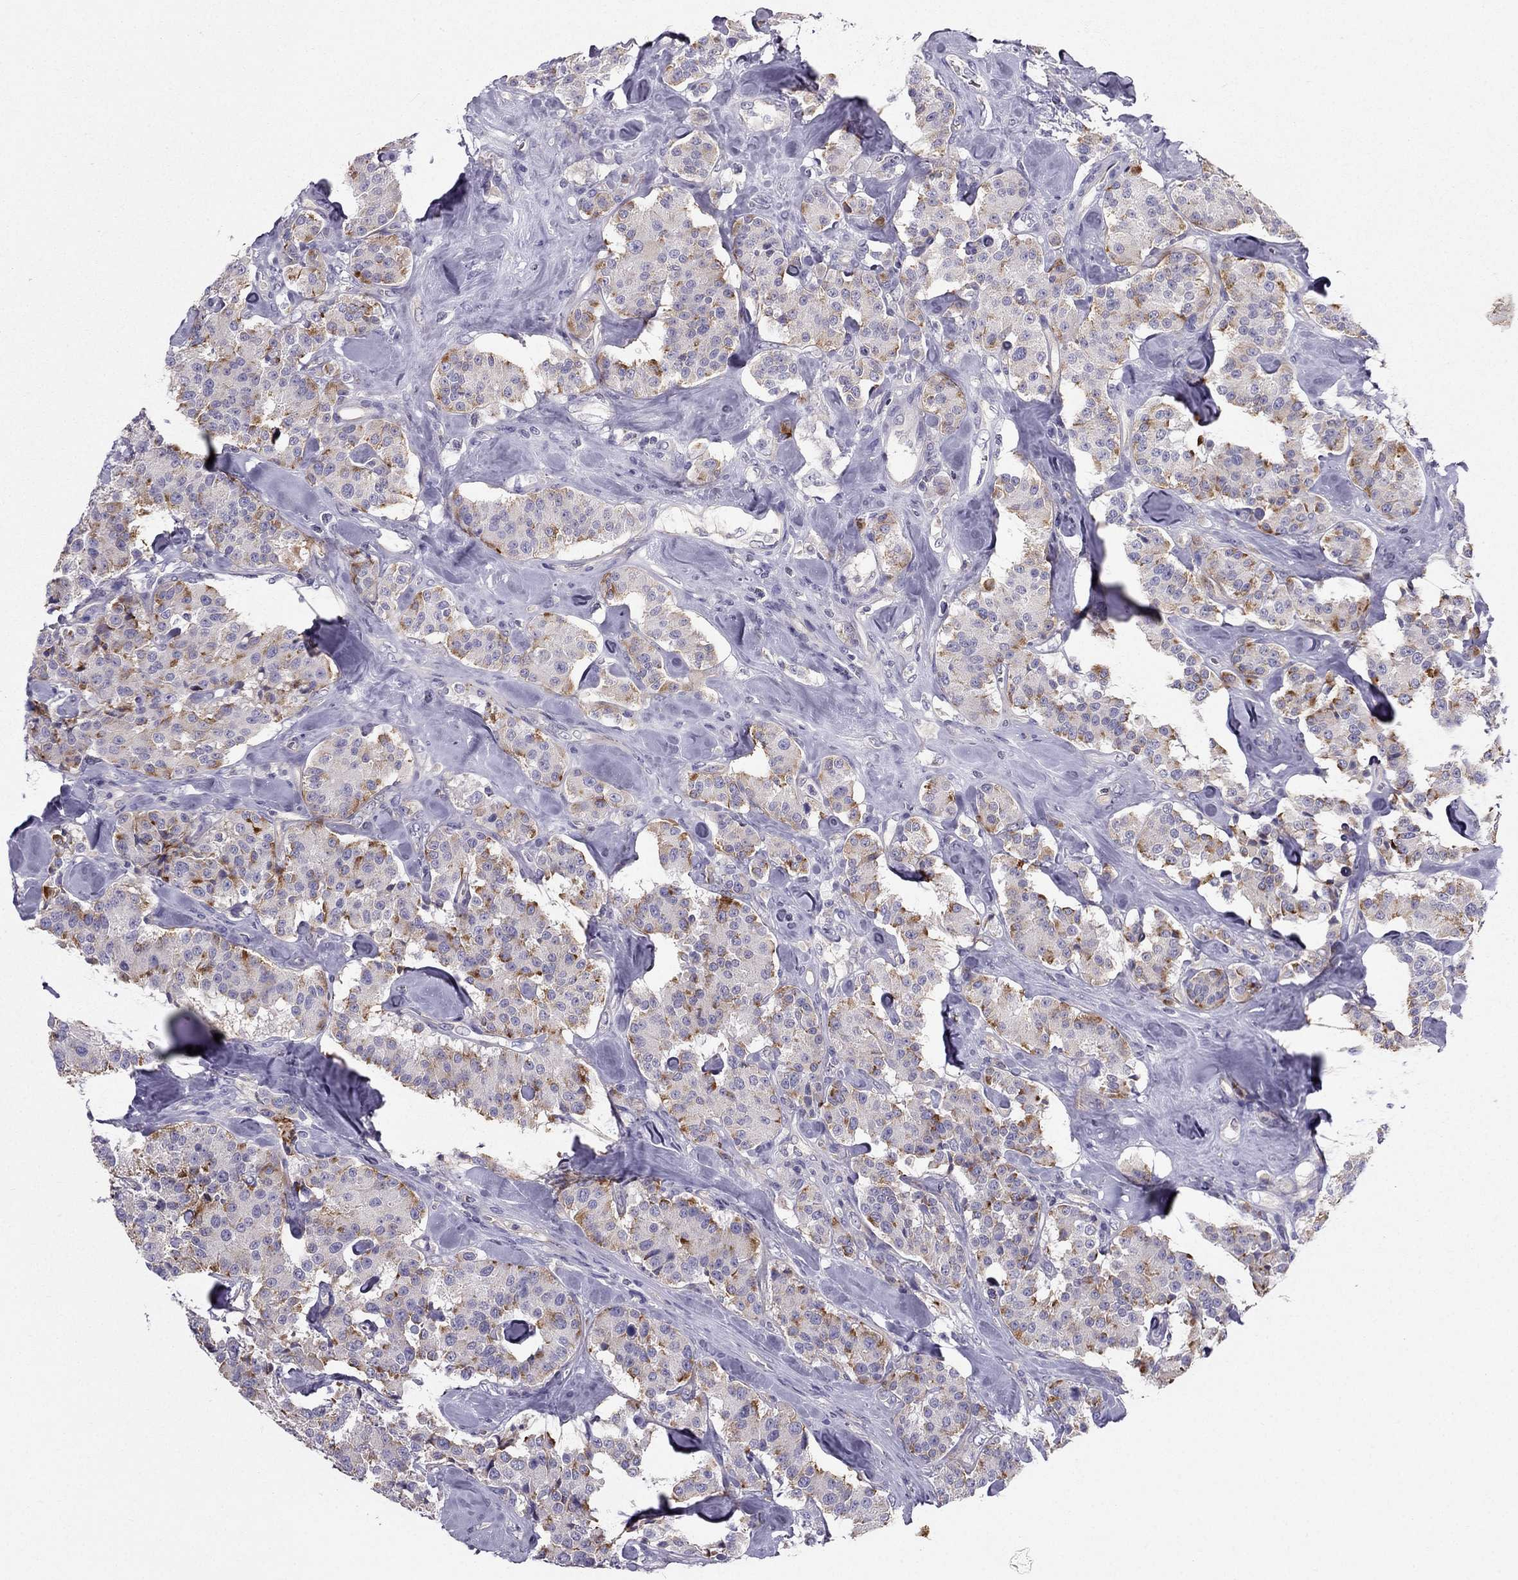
{"staining": {"intensity": "moderate", "quantity": "<25%", "location": "cytoplasmic/membranous"}, "tissue": "carcinoid", "cell_type": "Tumor cells", "image_type": "cancer", "snomed": [{"axis": "morphology", "description": "Carcinoid, malignant, NOS"}, {"axis": "topography", "description": "Pancreas"}], "caption": "The micrograph shows a brown stain indicating the presence of a protein in the cytoplasmic/membranous of tumor cells in malignant carcinoid.", "gene": "SYT5", "patient": {"sex": "male", "age": 41}}